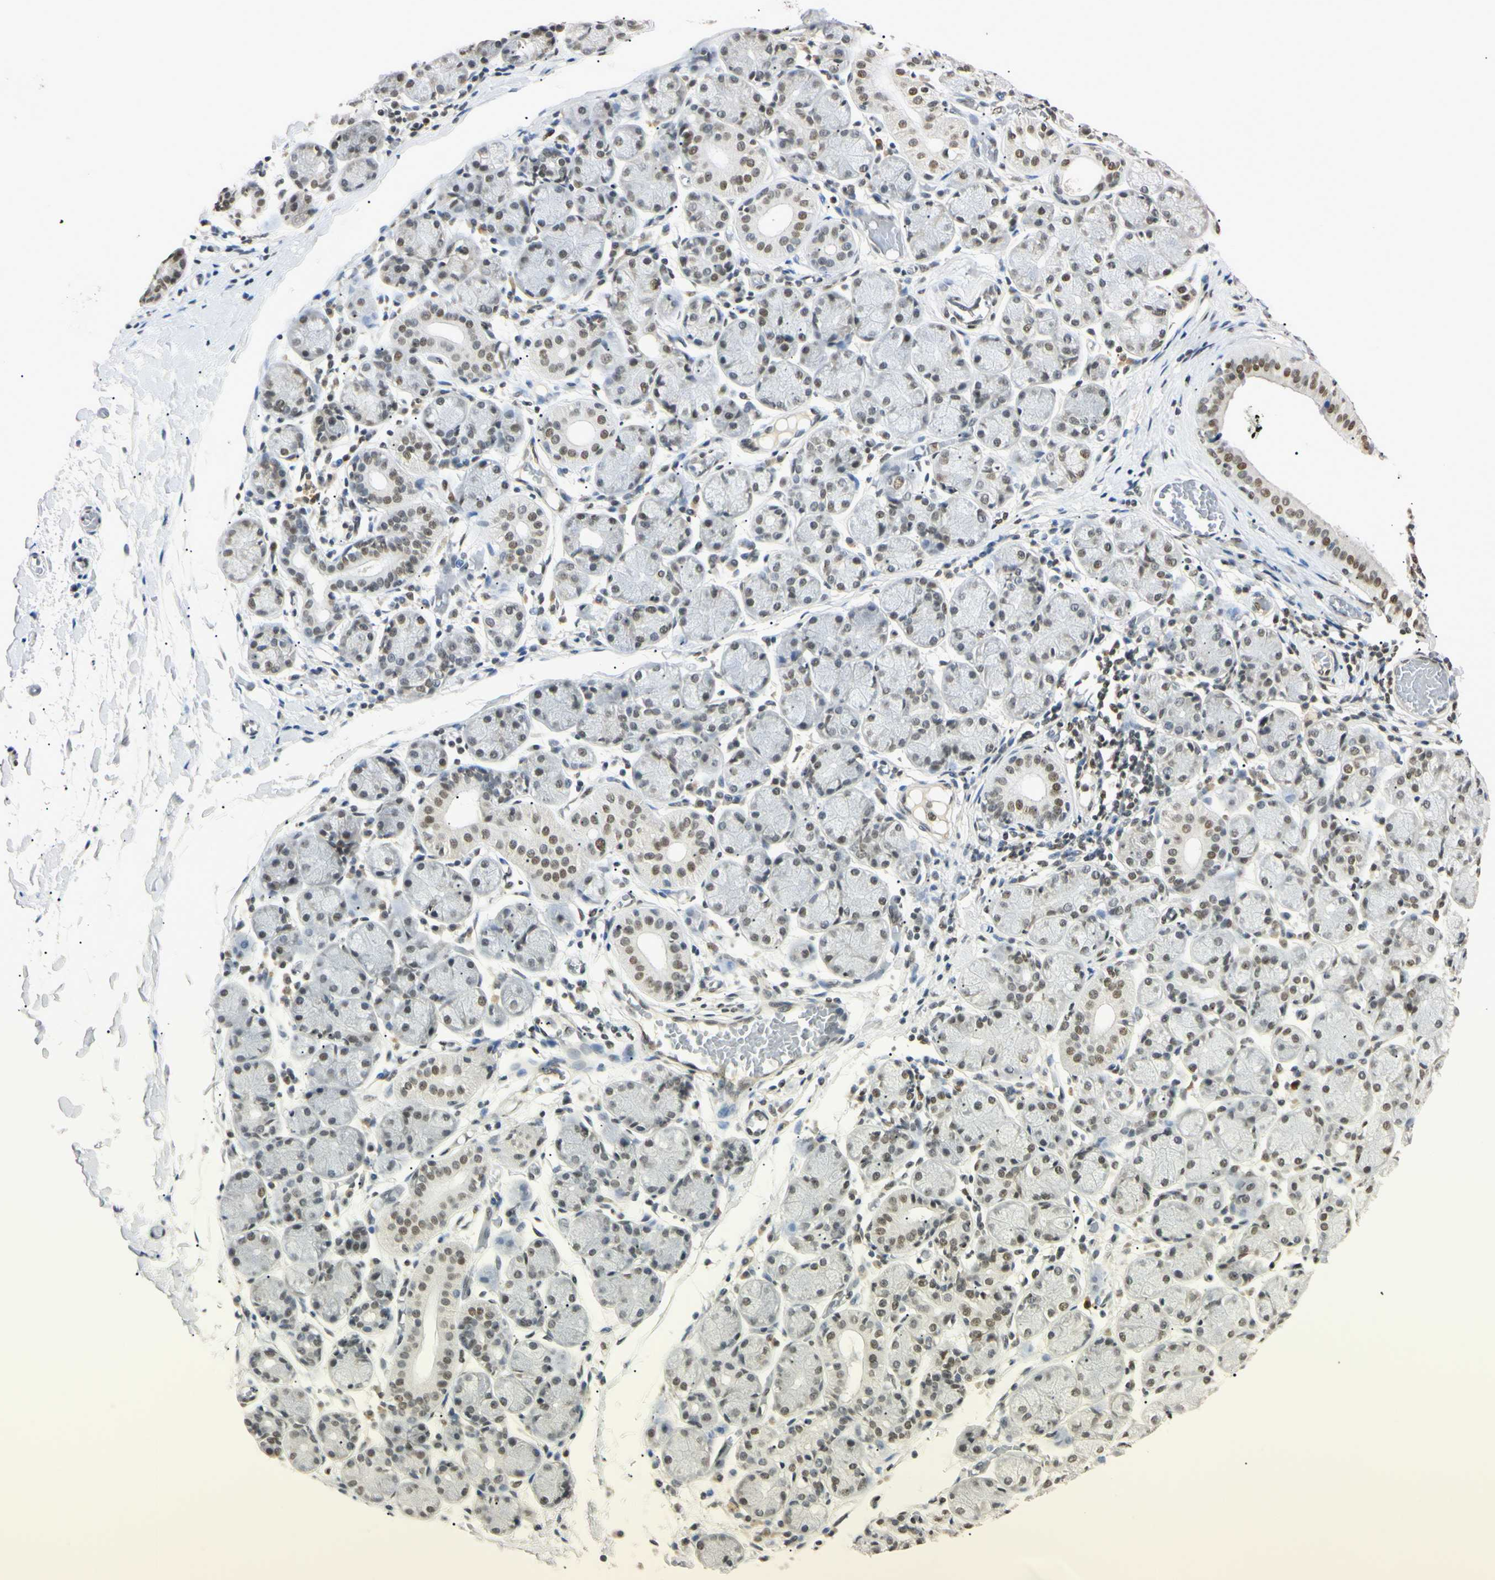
{"staining": {"intensity": "weak", "quantity": ">75%", "location": "nuclear"}, "tissue": "salivary gland", "cell_type": "Glandular cells", "image_type": "normal", "snomed": [{"axis": "morphology", "description": "Normal tissue, NOS"}, {"axis": "topography", "description": "Salivary gland"}], "caption": "Salivary gland stained with DAB immunohistochemistry shows low levels of weak nuclear staining in approximately >75% of glandular cells. (DAB = brown stain, brightfield microscopy at high magnification).", "gene": "SMARCA5", "patient": {"sex": "female", "age": 24}}